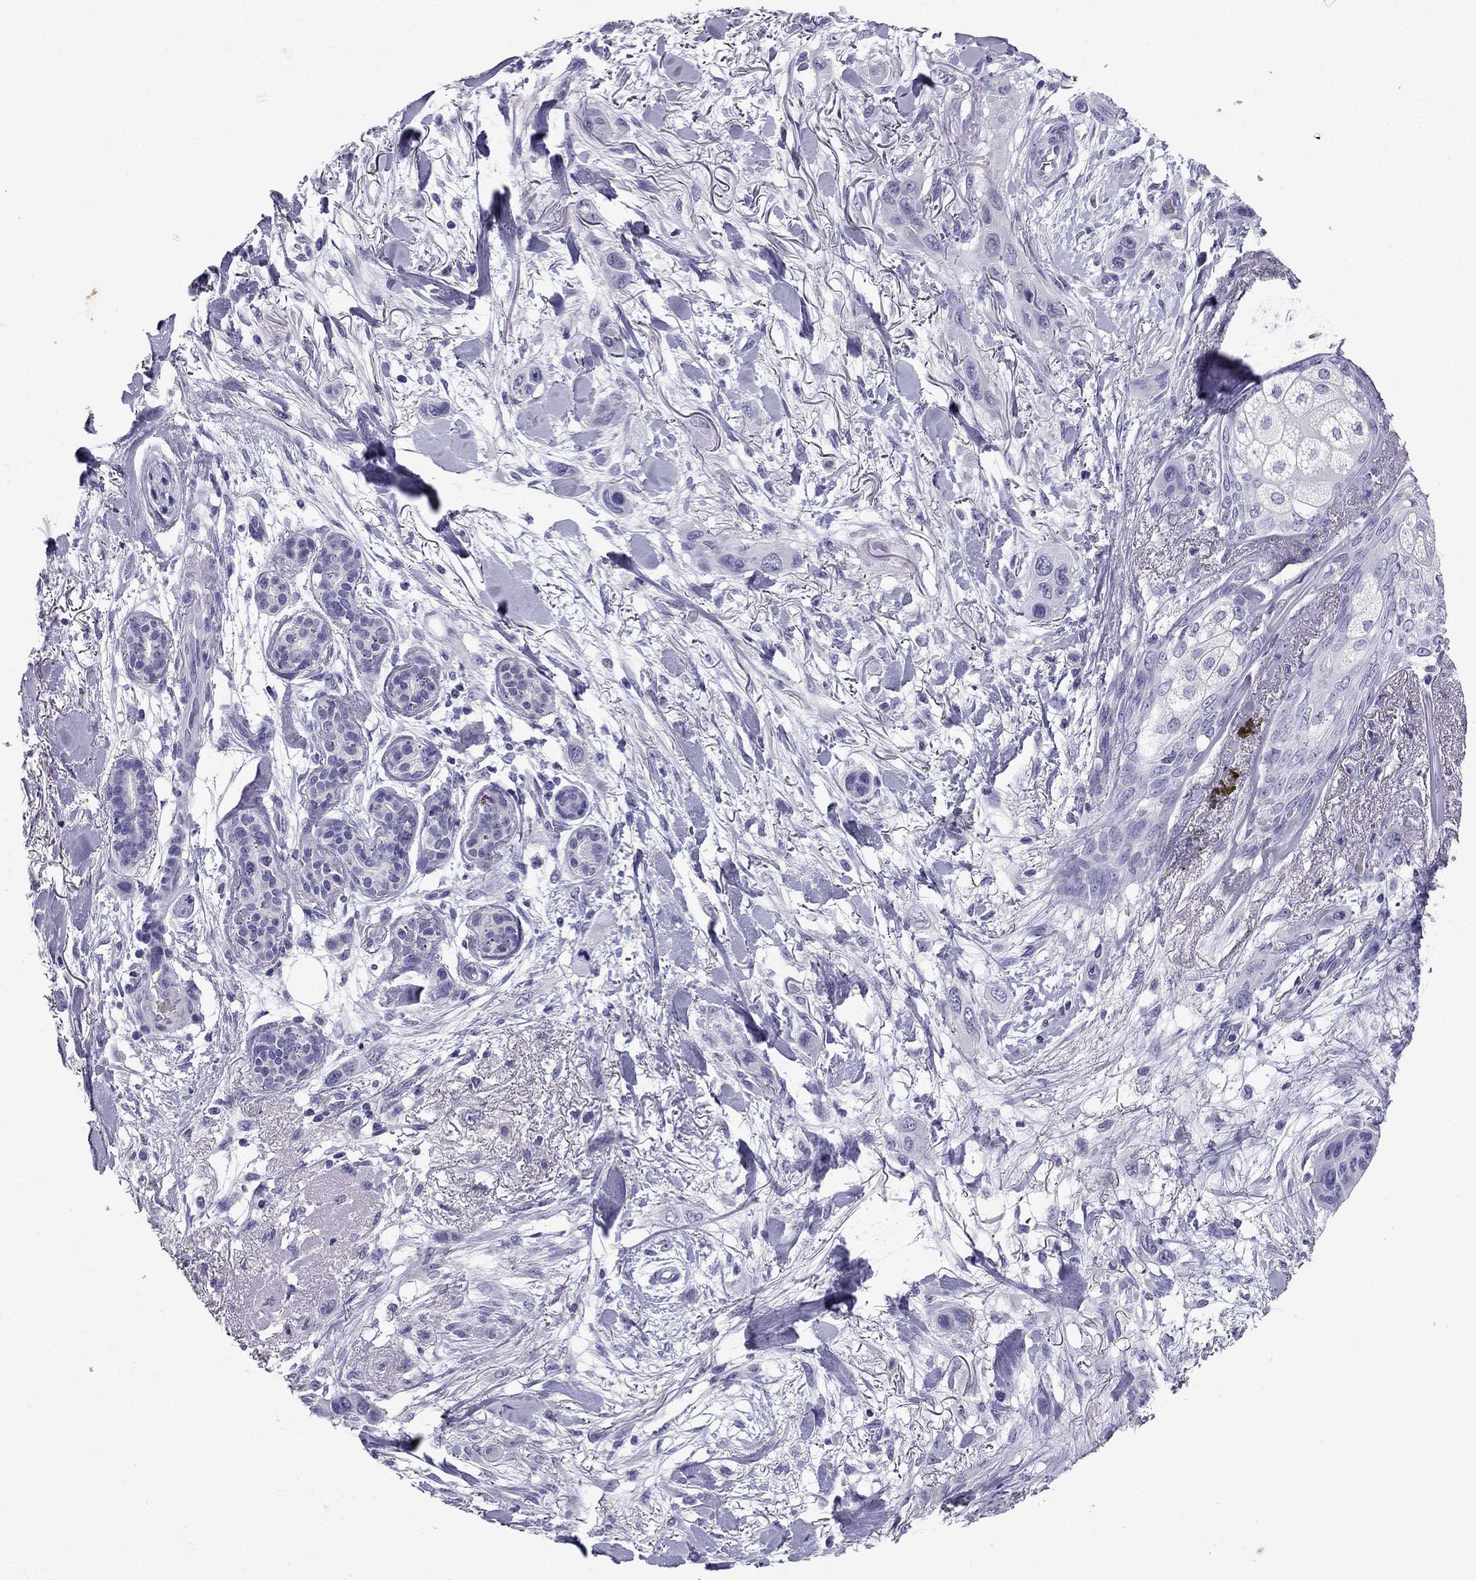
{"staining": {"intensity": "negative", "quantity": "none", "location": "none"}, "tissue": "skin cancer", "cell_type": "Tumor cells", "image_type": "cancer", "snomed": [{"axis": "morphology", "description": "Squamous cell carcinoma, NOS"}, {"axis": "topography", "description": "Skin"}], "caption": "Tumor cells show no significant protein staining in squamous cell carcinoma (skin).", "gene": "NPTX1", "patient": {"sex": "male", "age": 79}}